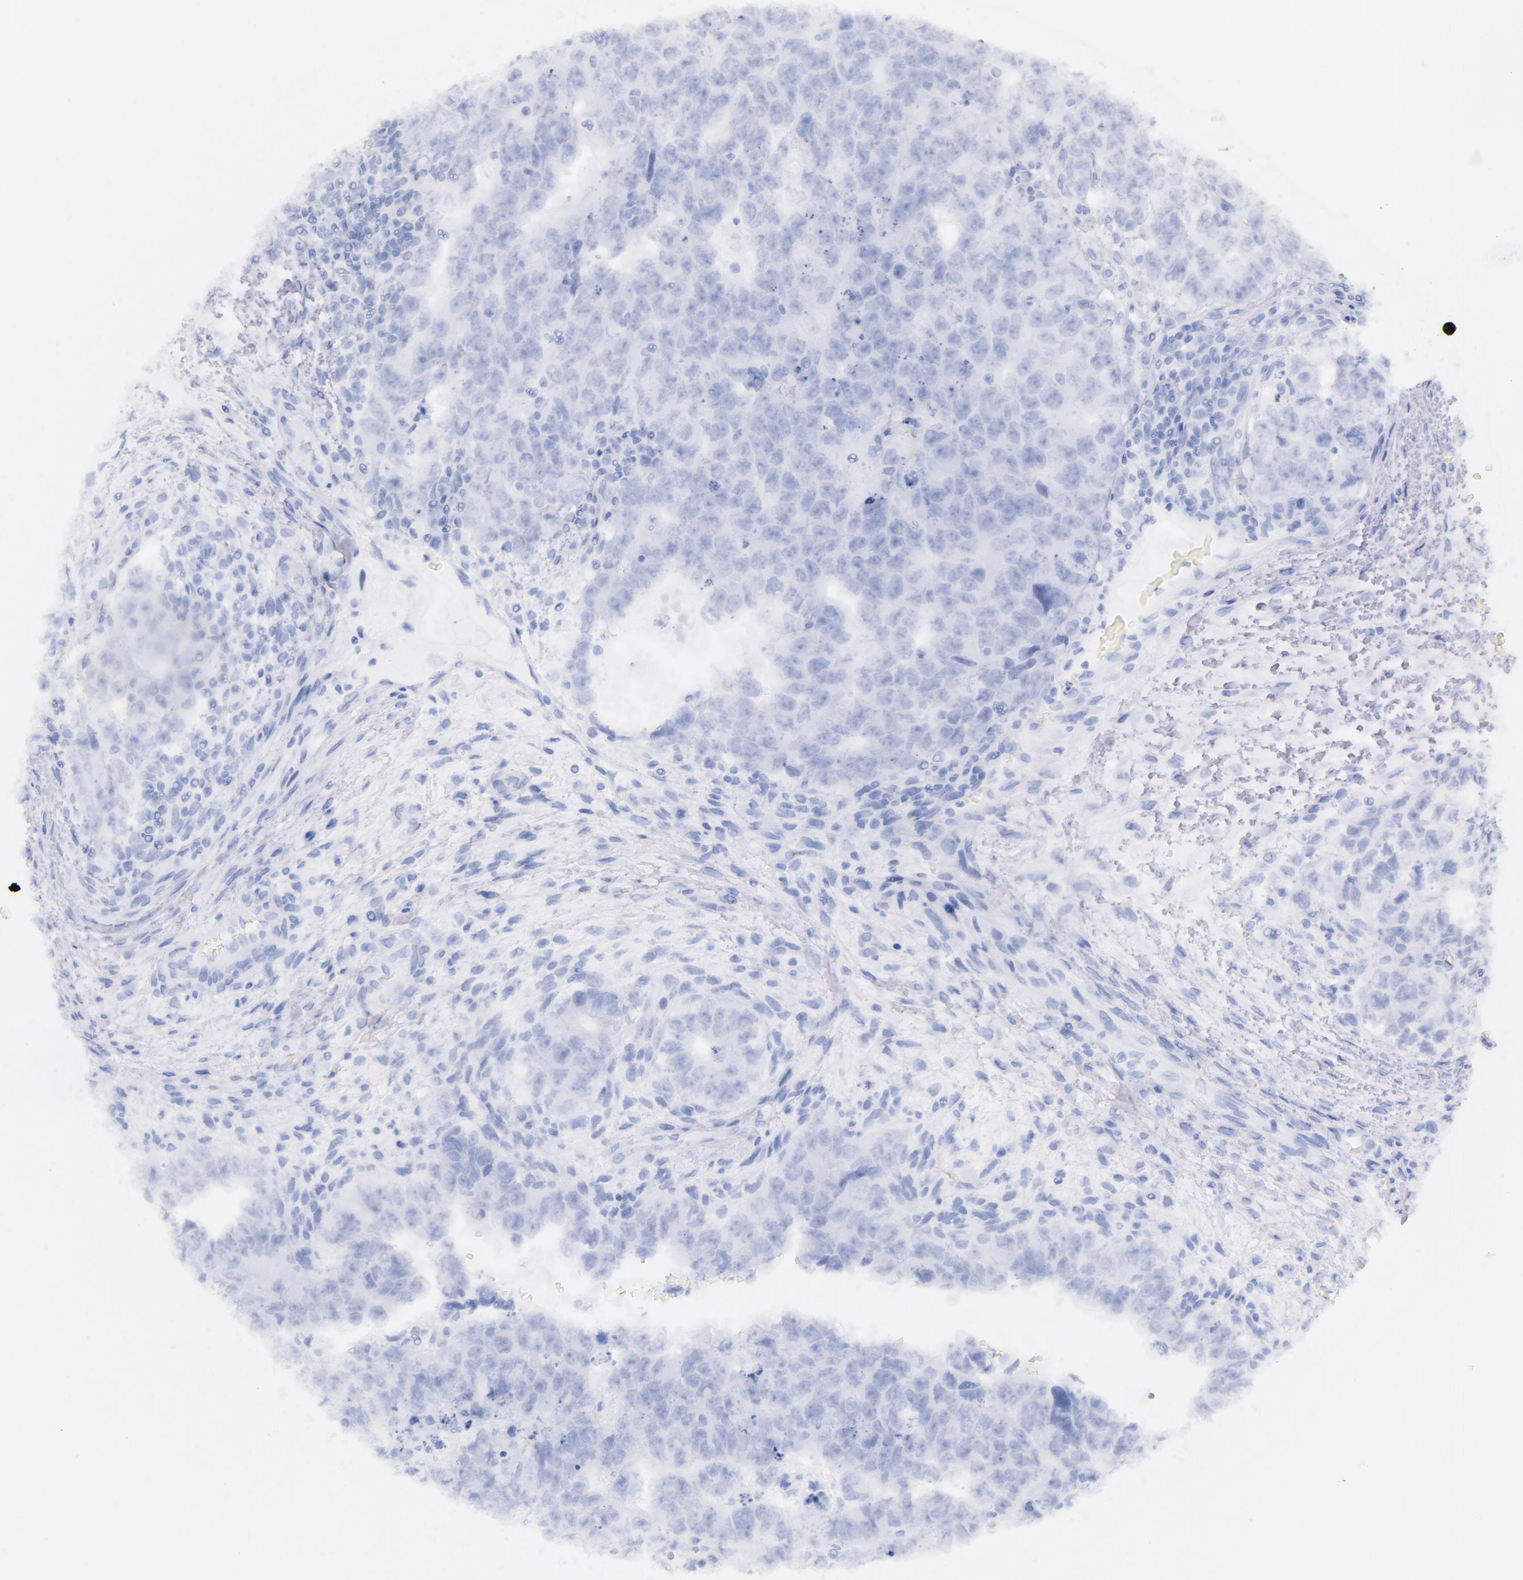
{"staining": {"intensity": "negative", "quantity": "none", "location": "none"}, "tissue": "testis cancer", "cell_type": "Tumor cells", "image_type": "cancer", "snomed": [{"axis": "morphology", "description": "Carcinoma, Embryonal, NOS"}, {"axis": "topography", "description": "Testis"}], "caption": "This image is of embryonal carcinoma (testis) stained with immunohistochemistry to label a protein in brown with the nuclei are counter-stained blue. There is no staining in tumor cells. (Stains: DAB immunohistochemistry with hematoxylin counter stain, Microscopy: brightfield microscopy at high magnification).", "gene": "CD44", "patient": {"sex": "male", "age": 36}}